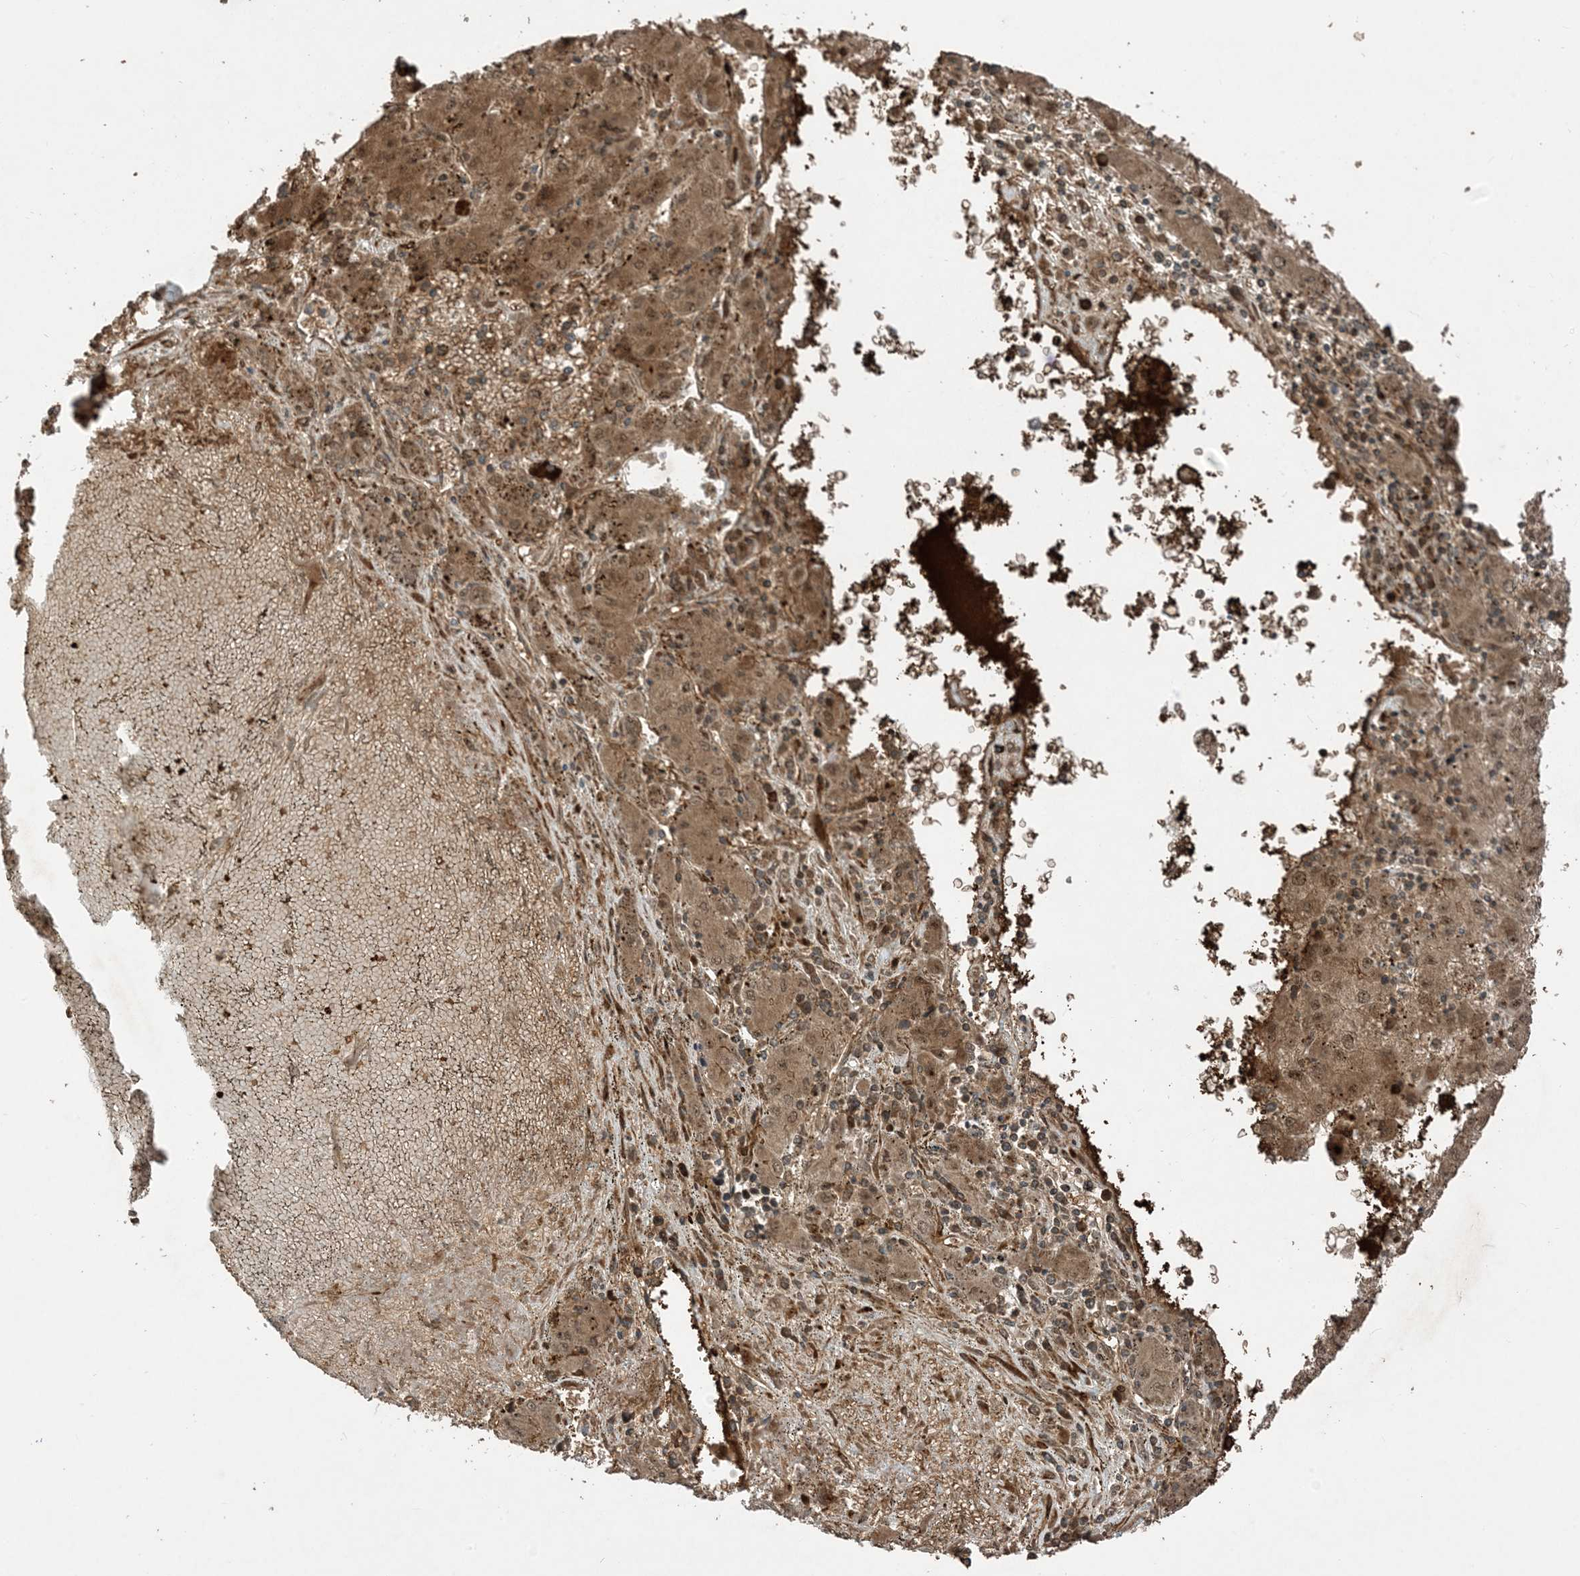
{"staining": {"intensity": "moderate", "quantity": ">75%", "location": "cytoplasmic/membranous,nuclear"}, "tissue": "liver cancer", "cell_type": "Tumor cells", "image_type": "cancer", "snomed": [{"axis": "morphology", "description": "Carcinoma, Hepatocellular, NOS"}, {"axis": "topography", "description": "Liver"}], "caption": "There is medium levels of moderate cytoplasmic/membranous and nuclear expression in tumor cells of liver cancer, as demonstrated by immunohistochemical staining (brown color).", "gene": "PUSL1", "patient": {"sex": "male", "age": 72}}